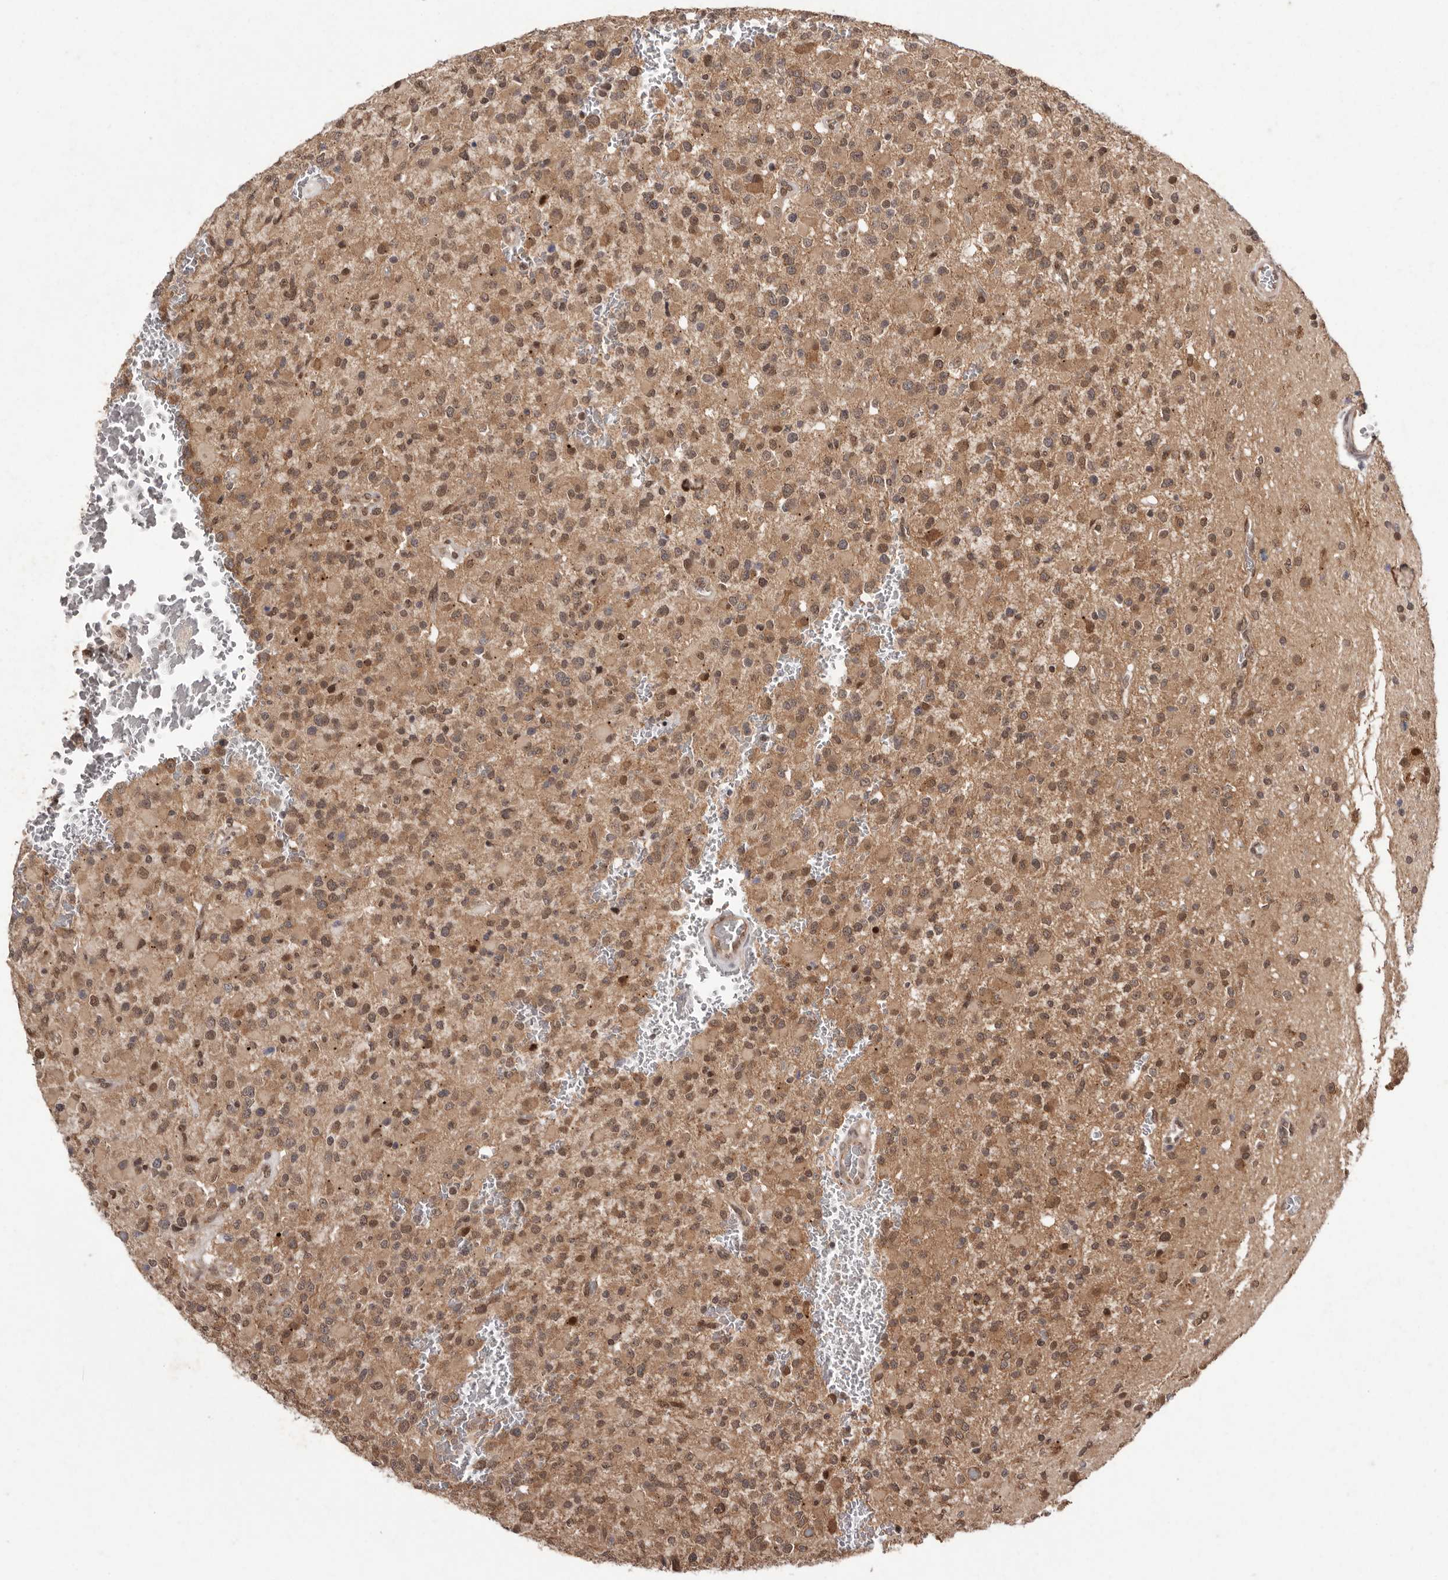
{"staining": {"intensity": "moderate", "quantity": ">75%", "location": "cytoplasmic/membranous"}, "tissue": "glioma", "cell_type": "Tumor cells", "image_type": "cancer", "snomed": [{"axis": "morphology", "description": "Glioma, malignant, High grade"}, {"axis": "topography", "description": "Brain"}], "caption": "Immunohistochemical staining of human glioma reveals medium levels of moderate cytoplasmic/membranous positivity in about >75% of tumor cells.", "gene": "LRGUK", "patient": {"sex": "male", "age": 34}}